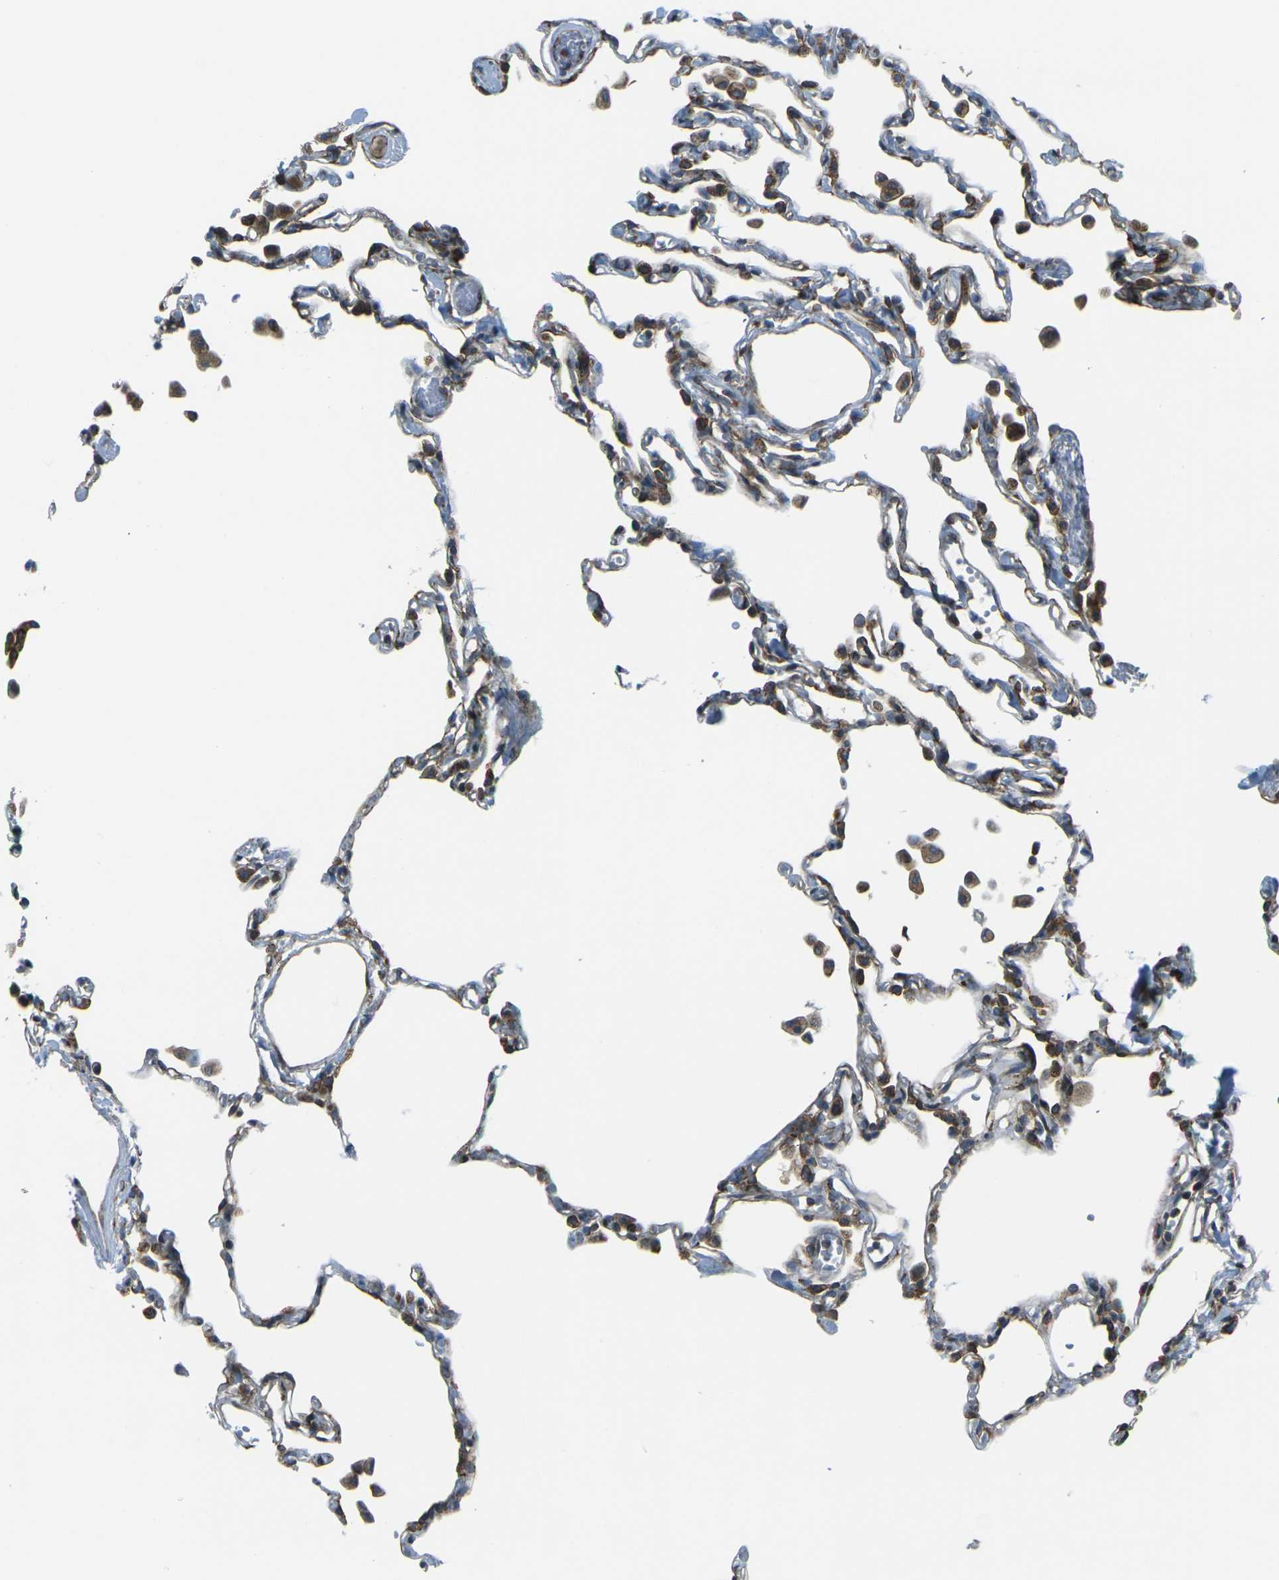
{"staining": {"intensity": "moderate", "quantity": "25%-75%", "location": "cytoplasmic/membranous"}, "tissue": "lung", "cell_type": "Alveolar cells", "image_type": "normal", "snomed": [{"axis": "morphology", "description": "Normal tissue, NOS"}, {"axis": "topography", "description": "Lung"}], "caption": "Approximately 25%-75% of alveolar cells in normal human lung demonstrate moderate cytoplasmic/membranous protein expression as visualized by brown immunohistochemical staining.", "gene": "CELSR2", "patient": {"sex": "female", "age": 49}}